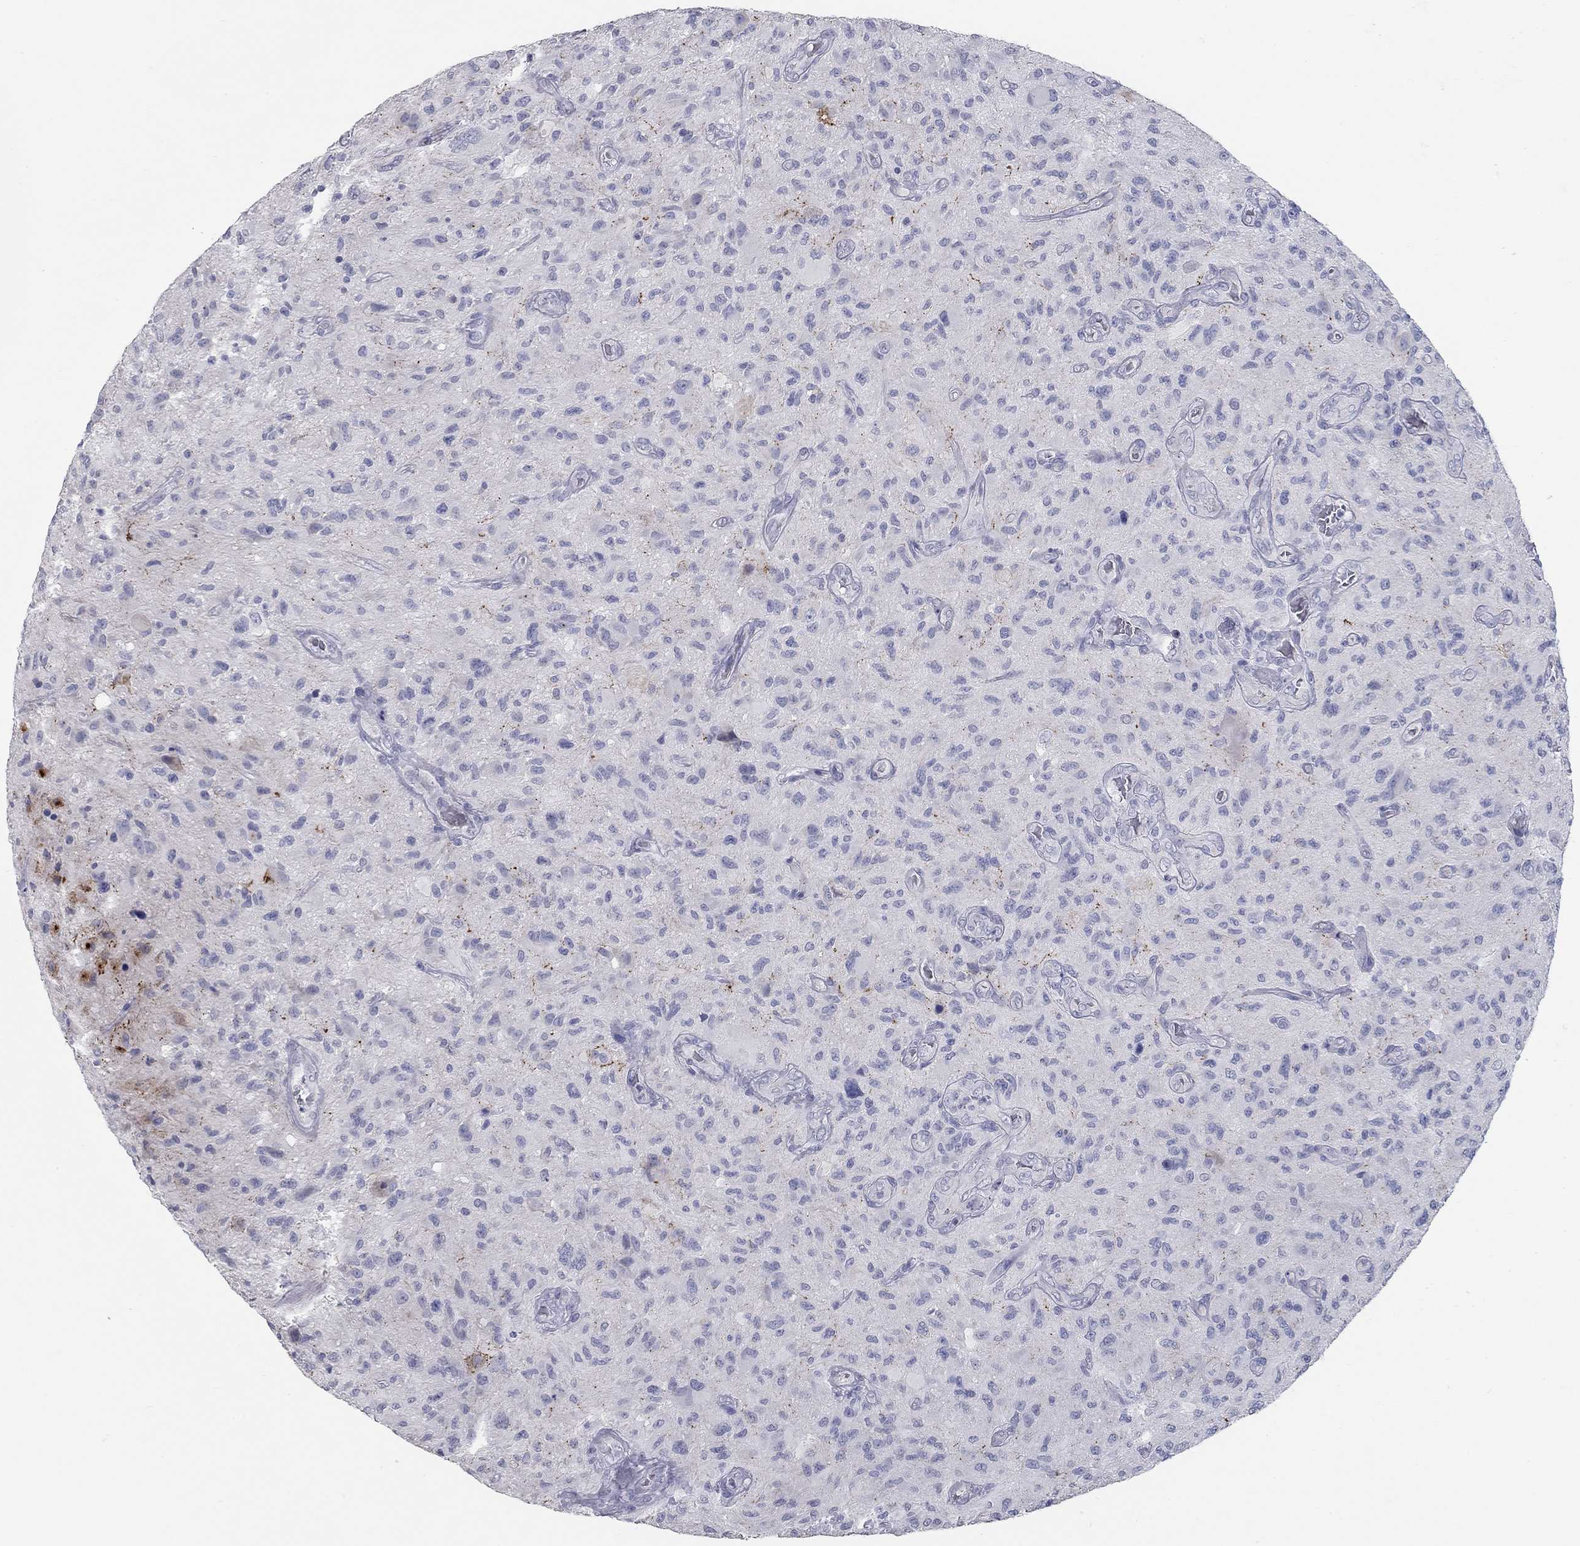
{"staining": {"intensity": "negative", "quantity": "none", "location": "none"}, "tissue": "glioma", "cell_type": "Tumor cells", "image_type": "cancer", "snomed": [{"axis": "morphology", "description": "Glioma, malignant, NOS"}, {"axis": "morphology", "description": "Glioma, malignant, High grade"}, {"axis": "topography", "description": "Brain"}], "caption": "Micrograph shows no protein staining in tumor cells of malignant glioma tissue.", "gene": "TAC1", "patient": {"sex": "female", "age": 71}}